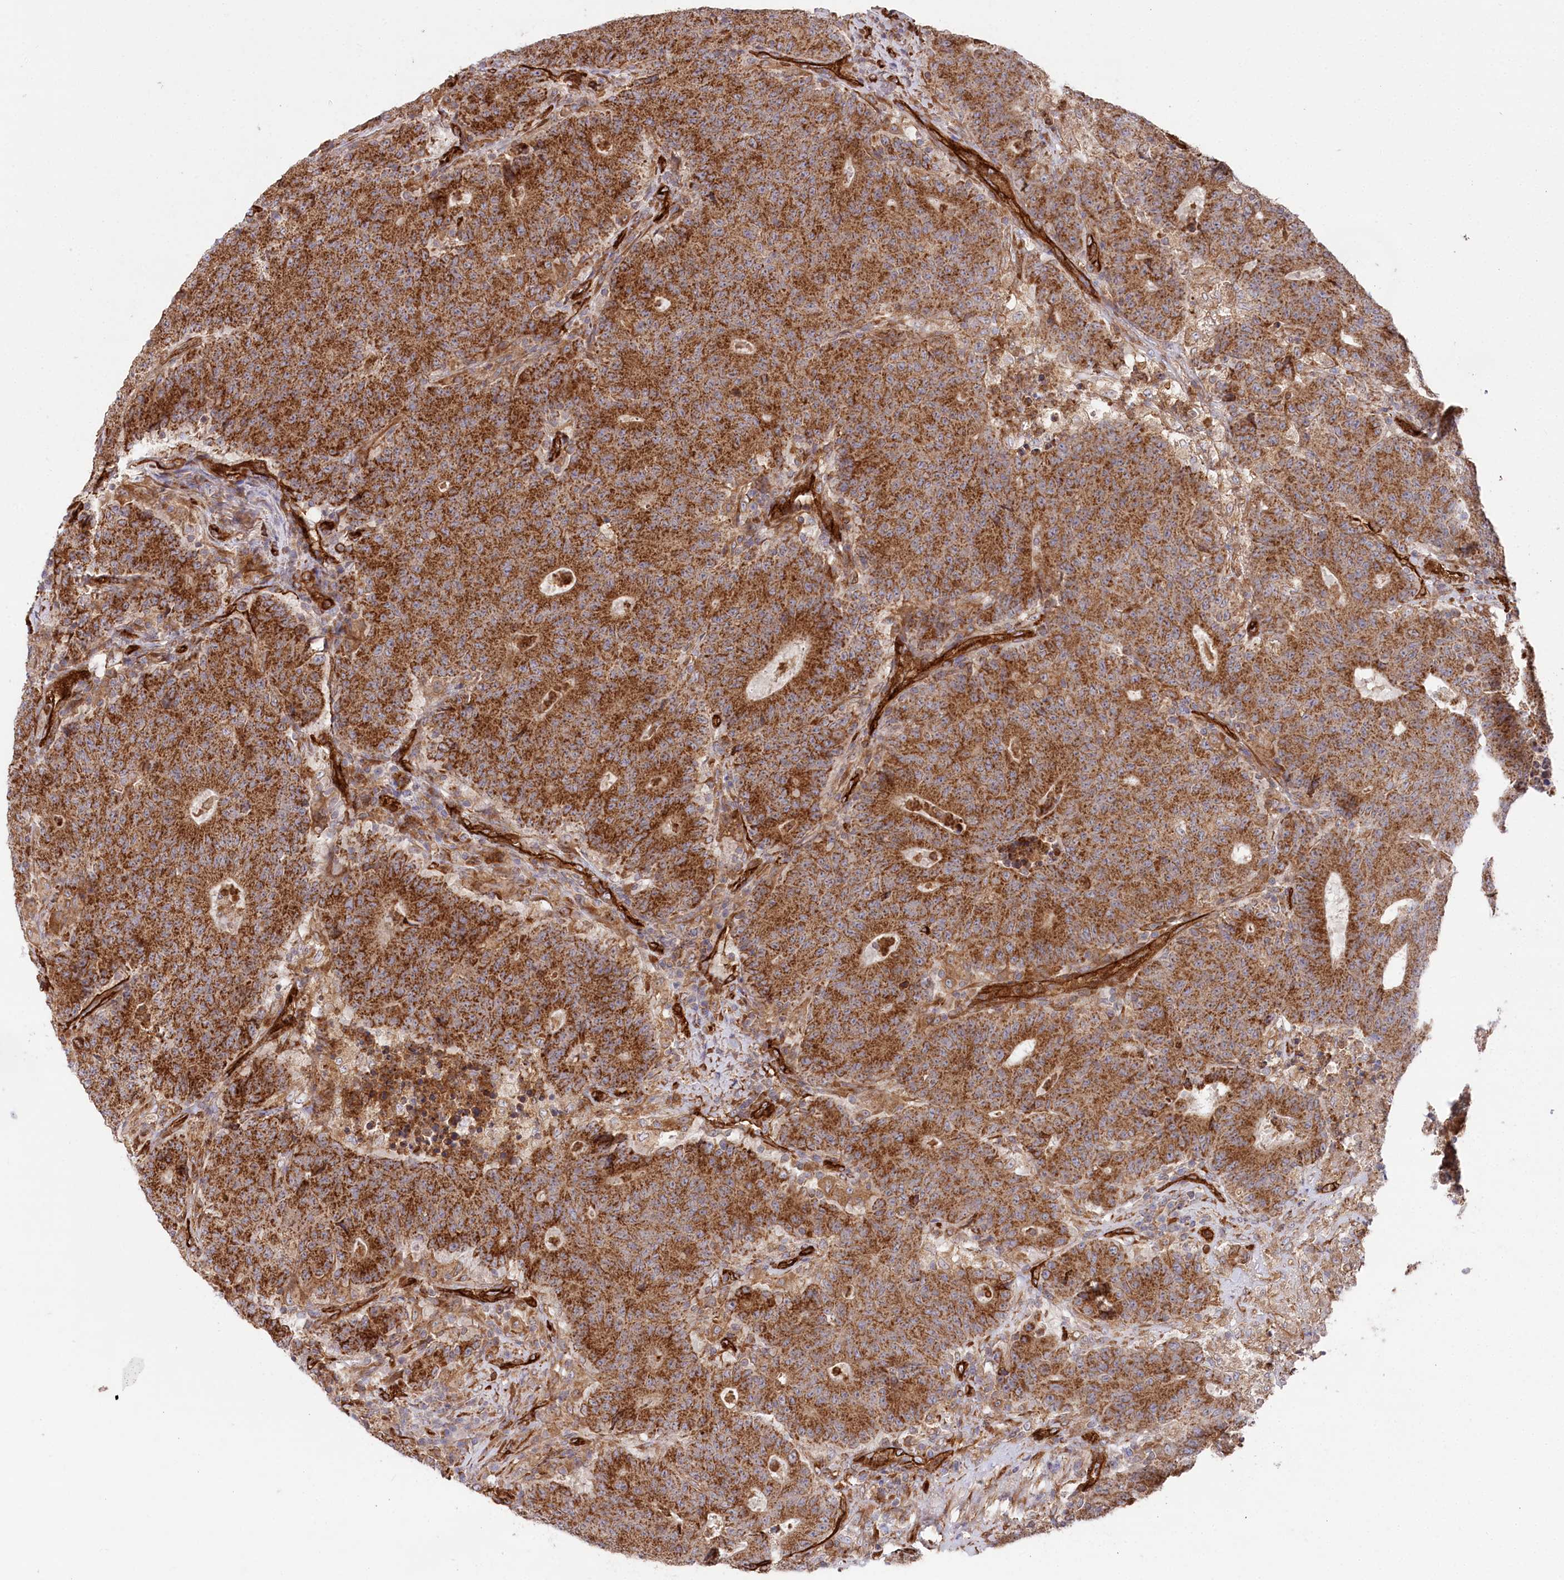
{"staining": {"intensity": "strong", "quantity": ">75%", "location": "cytoplasmic/membranous"}, "tissue": "colorectal cancer", "cell_type": "Tumor cells", "image_type": "cancer", "snomed": [{"axis": "morphology", "description": "Adenocarcinoma, NOS"}, {"axis": "topography", "description": "Colon"}], "caption": "IHC (DAB (3,3'-diaminobenzidine)) staining of colorectal cancer (adenocarcinoma) displays strong cytoplasmic/membranous protein staining in about >75% of tumor cells.", "gene": "MTPAP", "patient": {"sex": "female", "age": 75}}